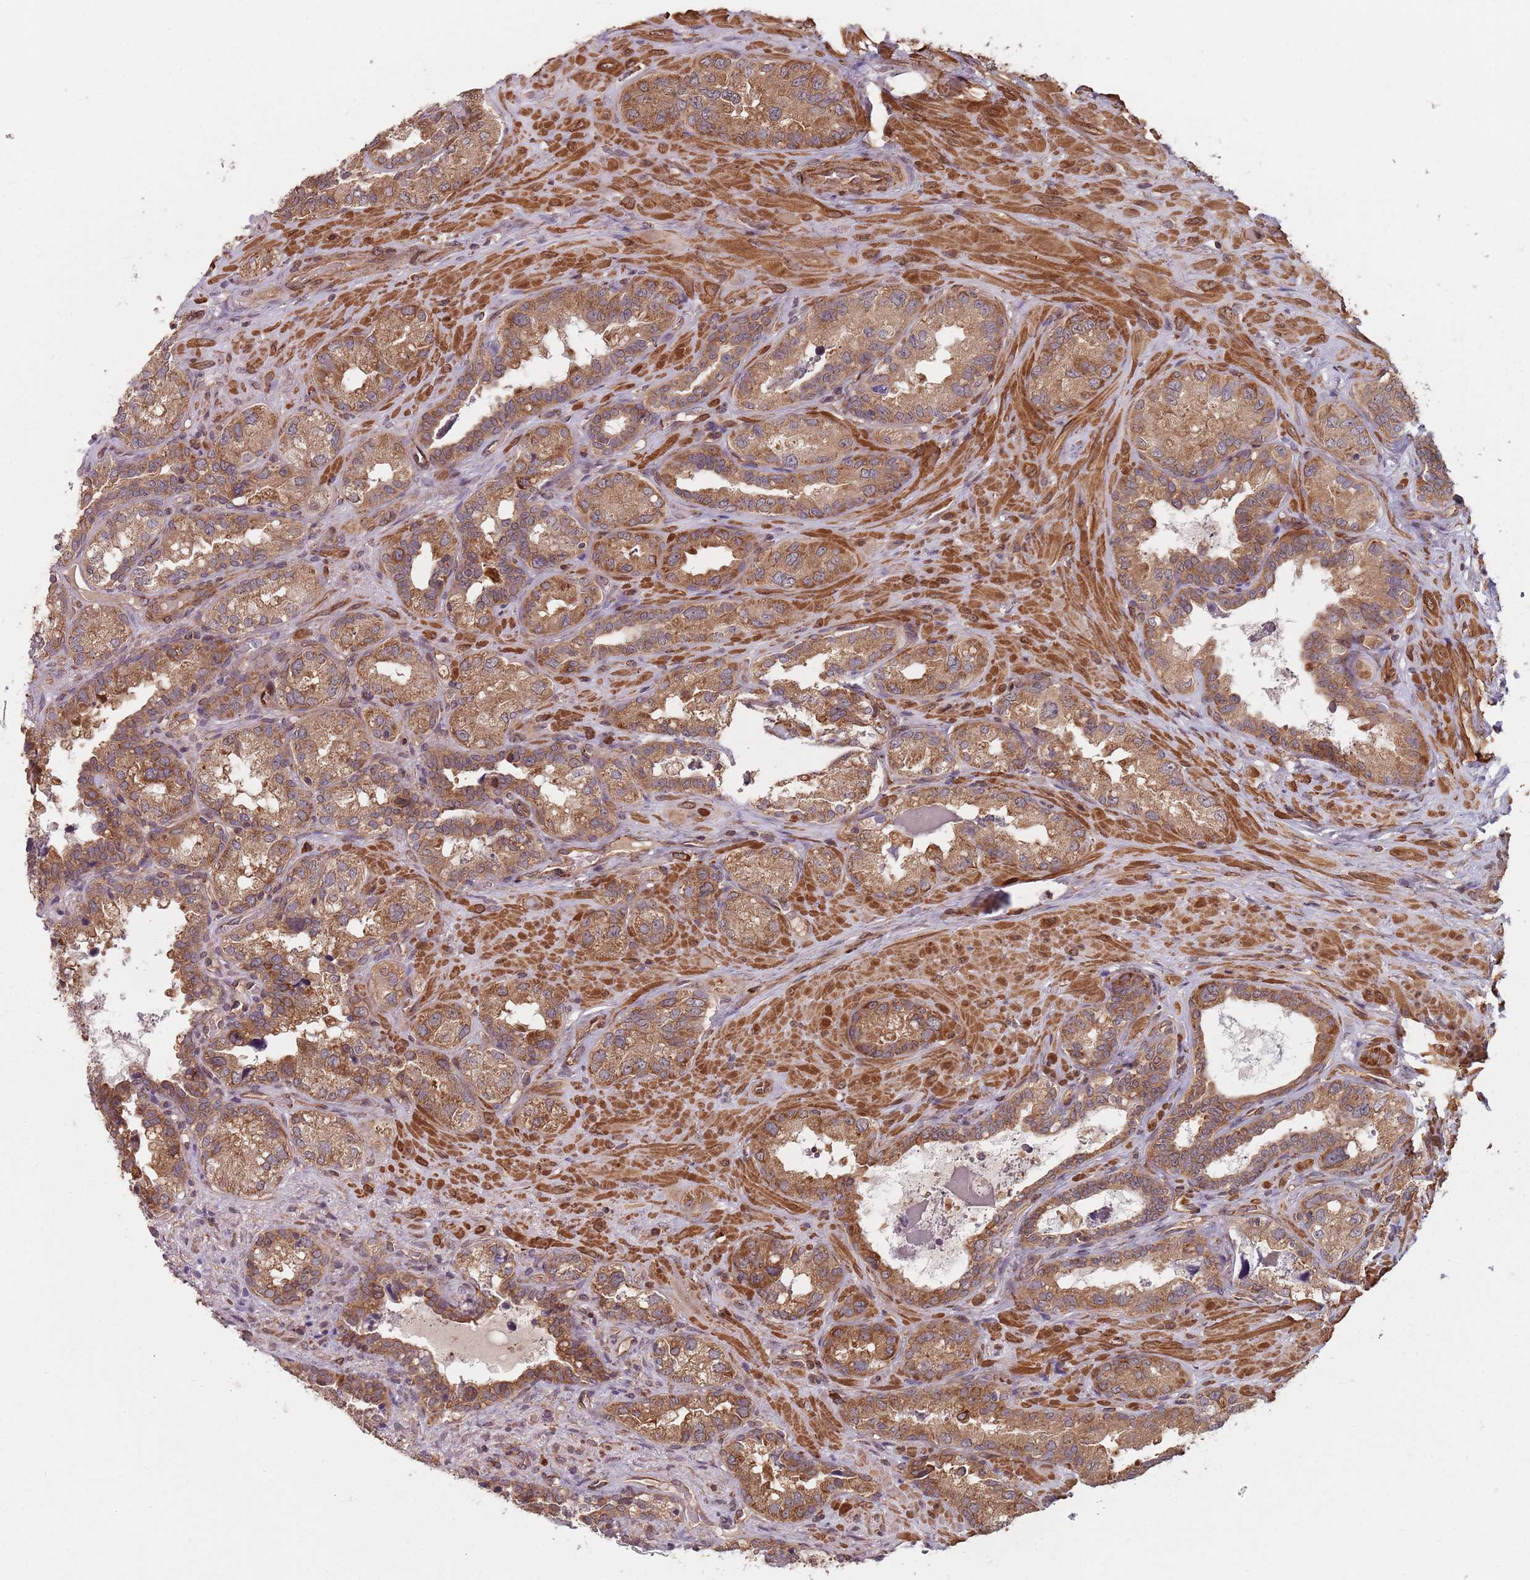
{"staining": {"intensity": "moderate", "quantity": ">75%", "location": "cytoplasmic/membranous"}, "tissue": "seminal vesicle", "cell_type": "Glandular cells", "image_type": "normal", "snomed": [{"axis": "morphology", "description": "Normal tissue, NOS"}, {"axis": "topography", "description": "Seminal veicle"}, {"axis": "topography", "description": "Peripheral nerve tissue"}], "caption": "The photomicrograph exhibits staining of unremarkable seminal vesicle, revealing moderate cytoplasmic/membranous protein staining (brown color) within glandular cells. (DAB (3,3'-diaminobenzidine) = brown stain, brightfield microscopy at high magnification).", "gene": "NOTCH3", "patient": {"sex": "male", "age": 67}}